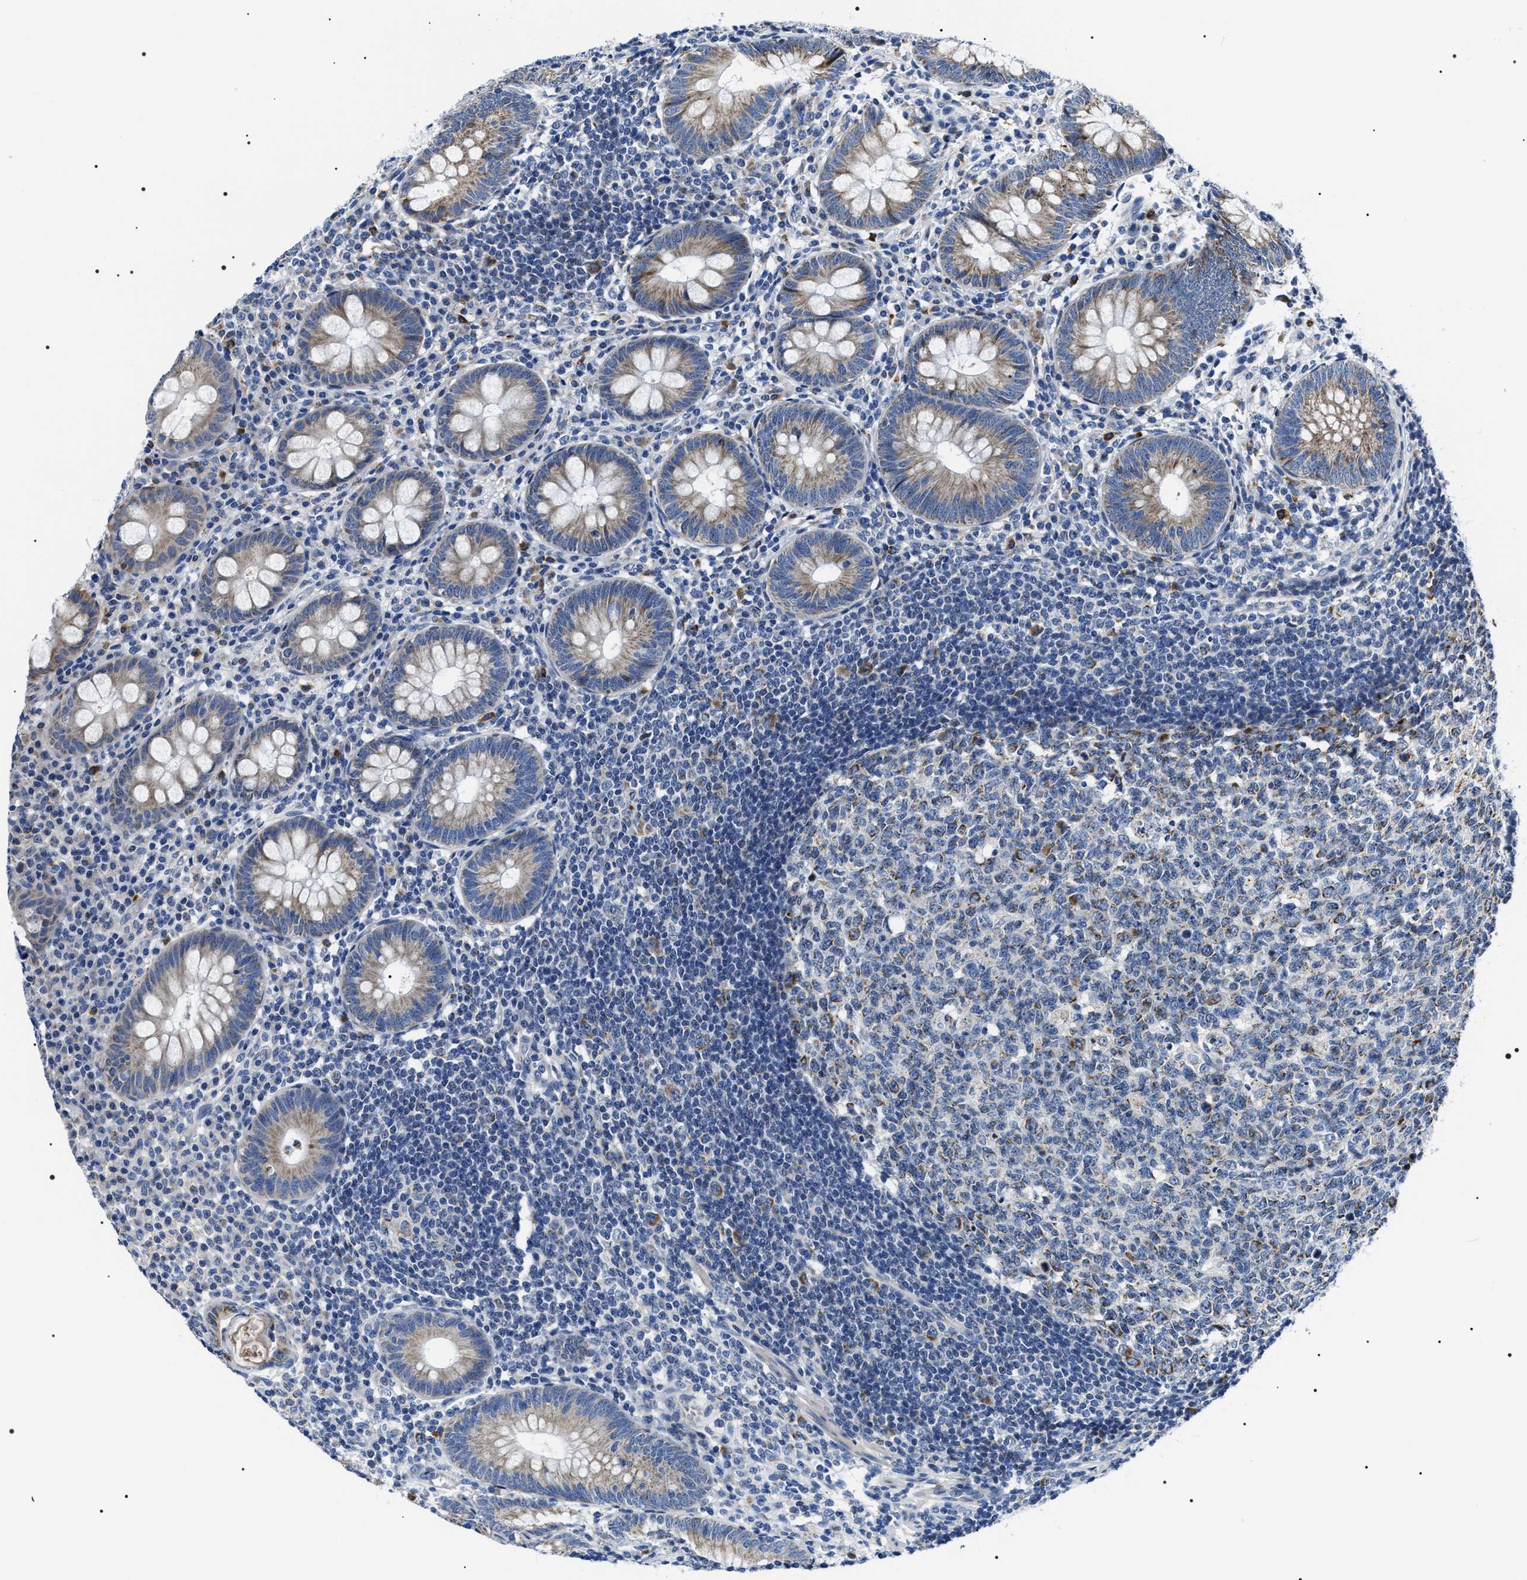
{"staining": {"intensity": "moderate", "quantity": ">75%", "location": "cytoplasmic/membranous"}, "tissue": "appendix", "cell_type": "Glandular cells", "image_type": "normal", "snomed": [{"axis": "morphology", "description": "Normal tissue, NOS"}, {"axis": "topography", "description": "Appendix"}], "caption": "IHC staining of normal appendix, which reveals medium levels of moderate cytoplasmic/membranous positivity in about >75% of glandular cells indicating moderate cytoplasmic/membranous protein staining. The staining was performed using DAB (3,3'-diaminobenzidine) (brown) for protein detection and nuclei were counterstained in hematoxylin (blue).", "gene": "NTMT1", "patient": {"sex": "male", "age": 56}}